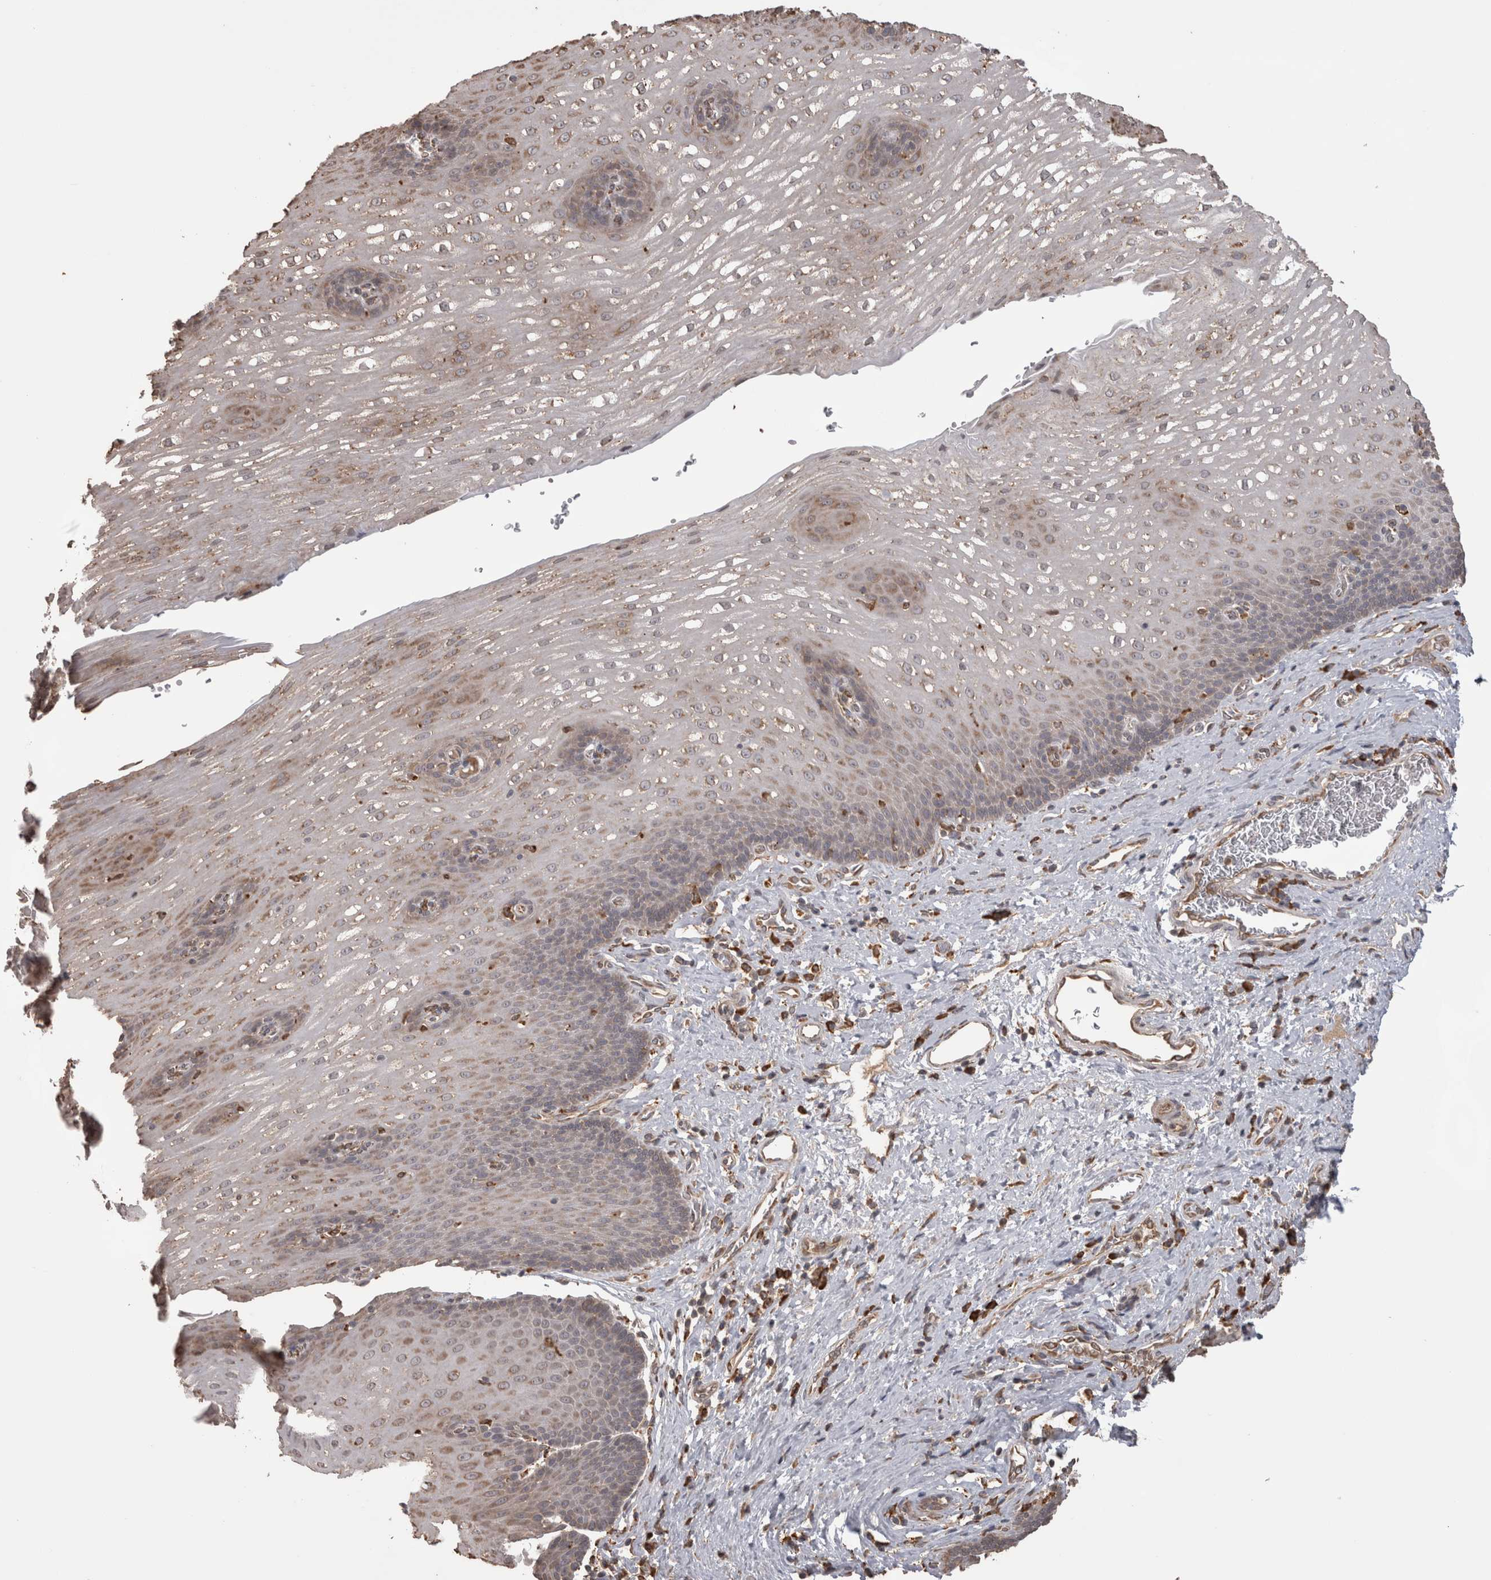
{"staining": {"intensity": "weak", "quantity": "<25%", "location": "cytoplasmic/membranous"}, "tissue": "esophagus", "cell_type": "Squamous epithelial cells", "image_type": "normal", "snomed": [{"axis": "morphology", "description": "Normal tissue, NOS"}, {"axis": "topography", "description": "Esophagus"}], "caption": "Photomicrograph shows no protein staining in squamous epithelial cells of benign esophagus. (DAB immunohistochemistry (IHC) visualized using brightfield microscopy, high magnification).", "gene": "PON2", "patient": {"sex": "male", "age": 48}}